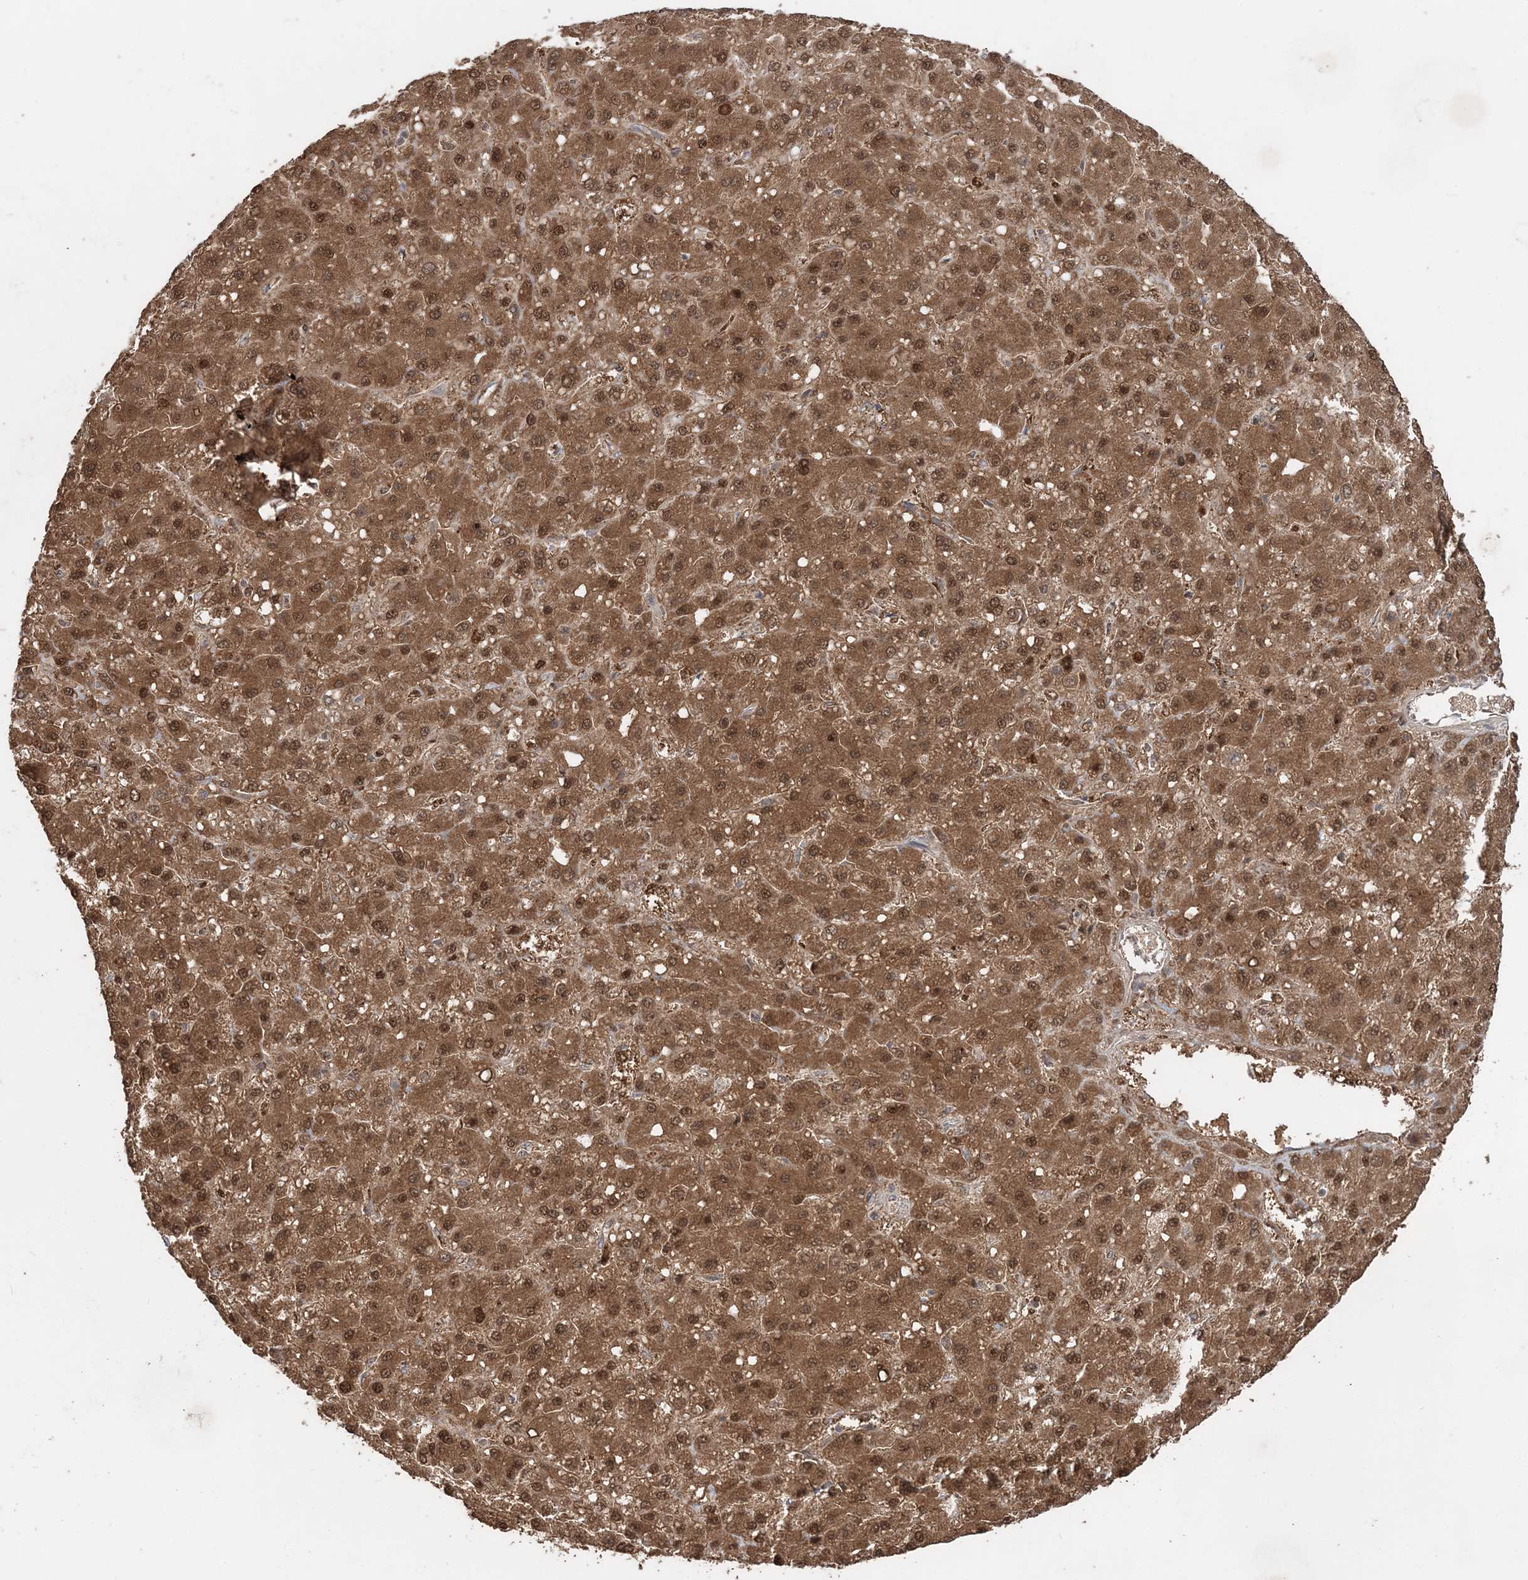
{"staining": {"intensity": "strong", "quantity": ">75%", "location": "cytoplasmic/membranous,nuclear"}, "tissue": "liver cancer", "cell_type": "Tumor cells", "image_type": "cancer", "snomed": [{"axis": "morphology", "description": "Carcinoma, Hepatocellular, NOS"}, {"axis": "topography", "description": "Liver"}], "caption": "Immunohistochemistry (DAB (3,3'-diaminobenzidine)) staining of liver hepatocellular carcinoma shows strong cytoplasmic/membranous and nuclear protein positivity in approximately >75% of tumor cells. The protein is shown in brown color, while the nuclei are stained blue.", "gene": "SLU7", "patient": {"sex": "male", "age": 67}}